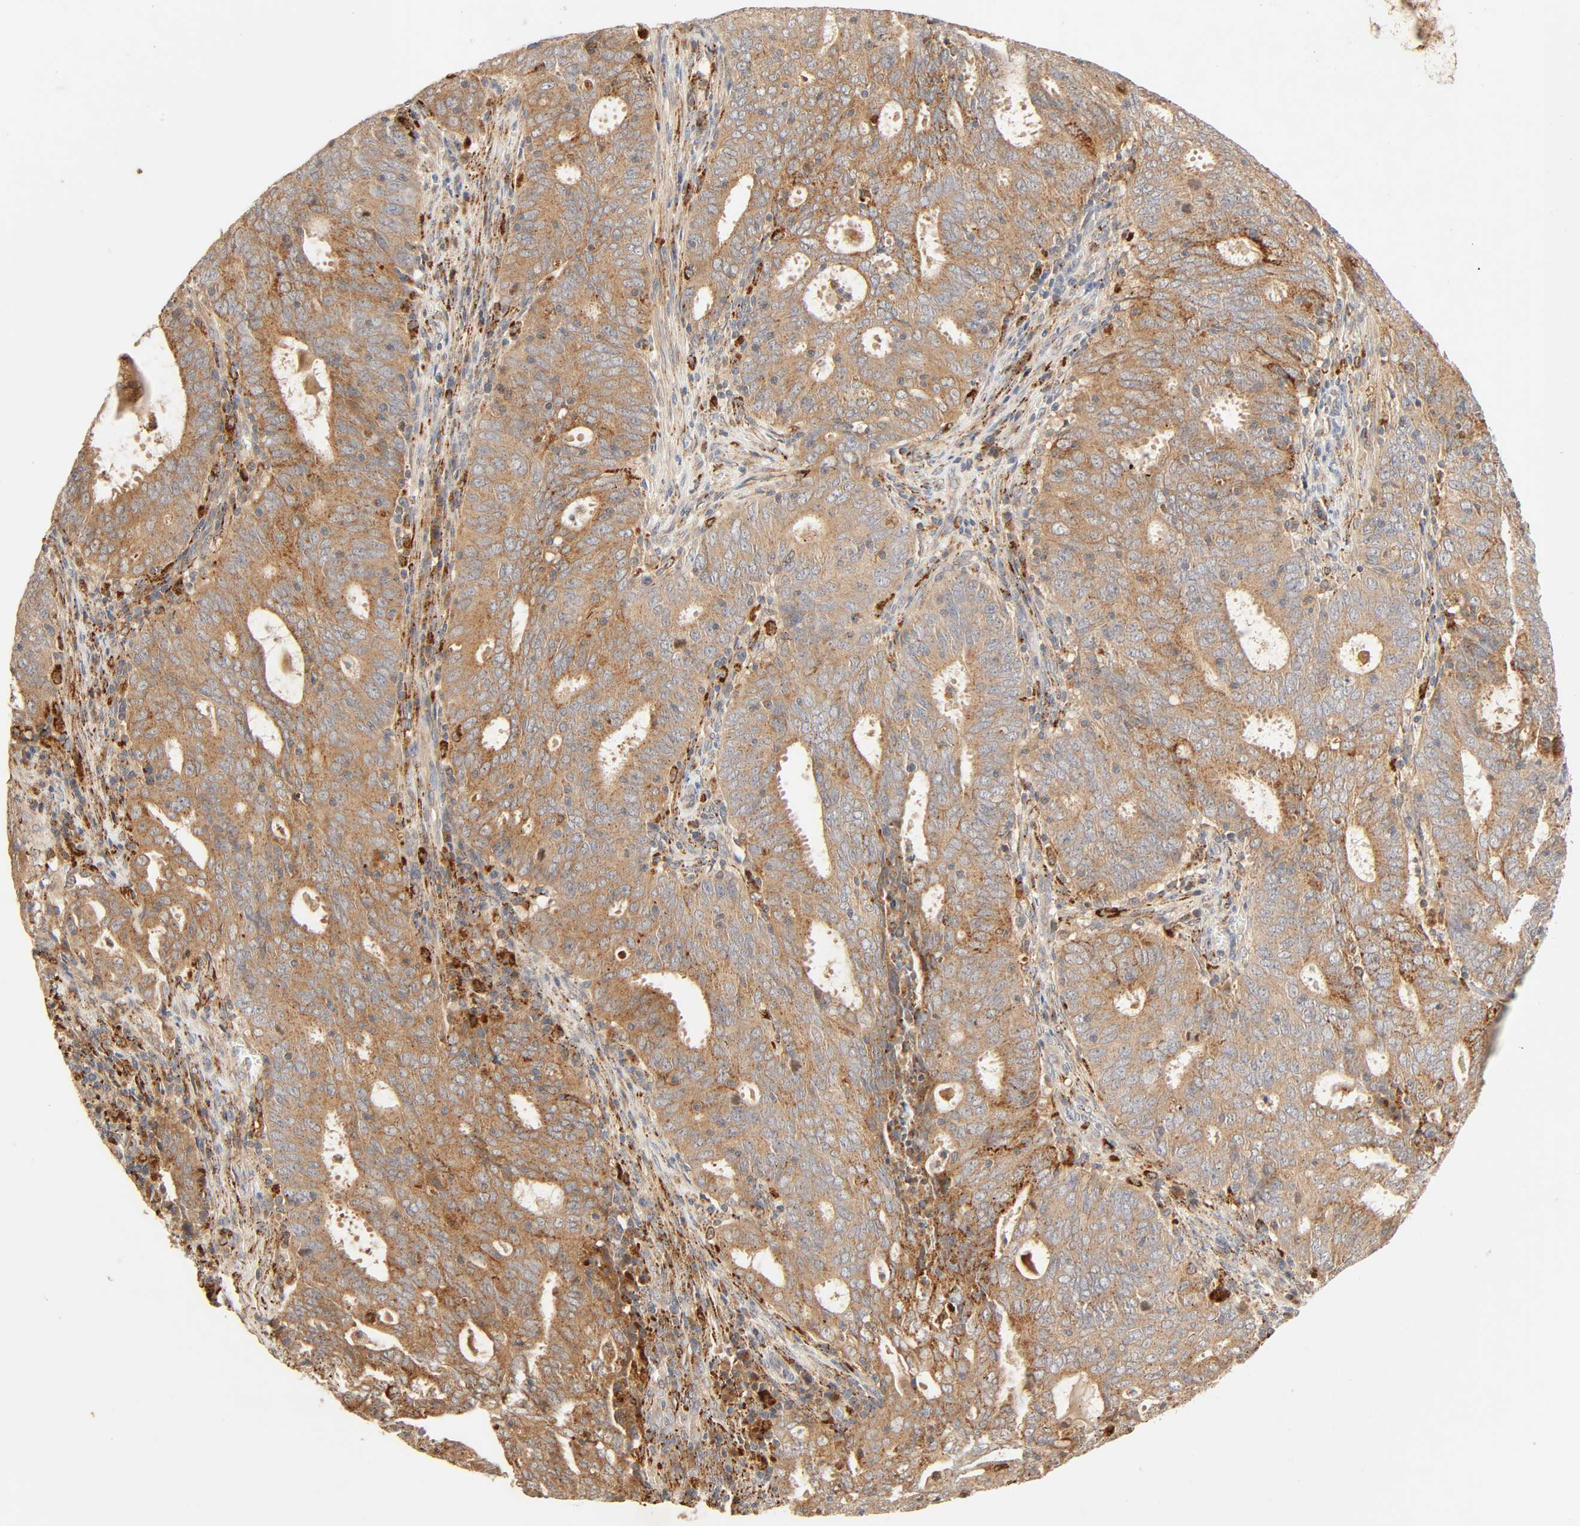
{"staining": {"intensity": "moderate", "quantity": ">75%", "location": "cytoplasmic/membranous"}, "tissue": "cervical cancer", "cell_type": "Tumor cells", "image_type": "cancer", "snomed": [{"axis": "morphology", "description": "Adenocarcinoma, NOS"}, {"axis": "topography", "description": "Cervix"}], "caption": "Tumor cells reveal medium levels of moderate cytoplasmic/membranous staining in approximately >75% of cells in human cervical adenocarcinoma.", "gene": "MAPK6", "patient": {"sex": "female", "age": 44}}